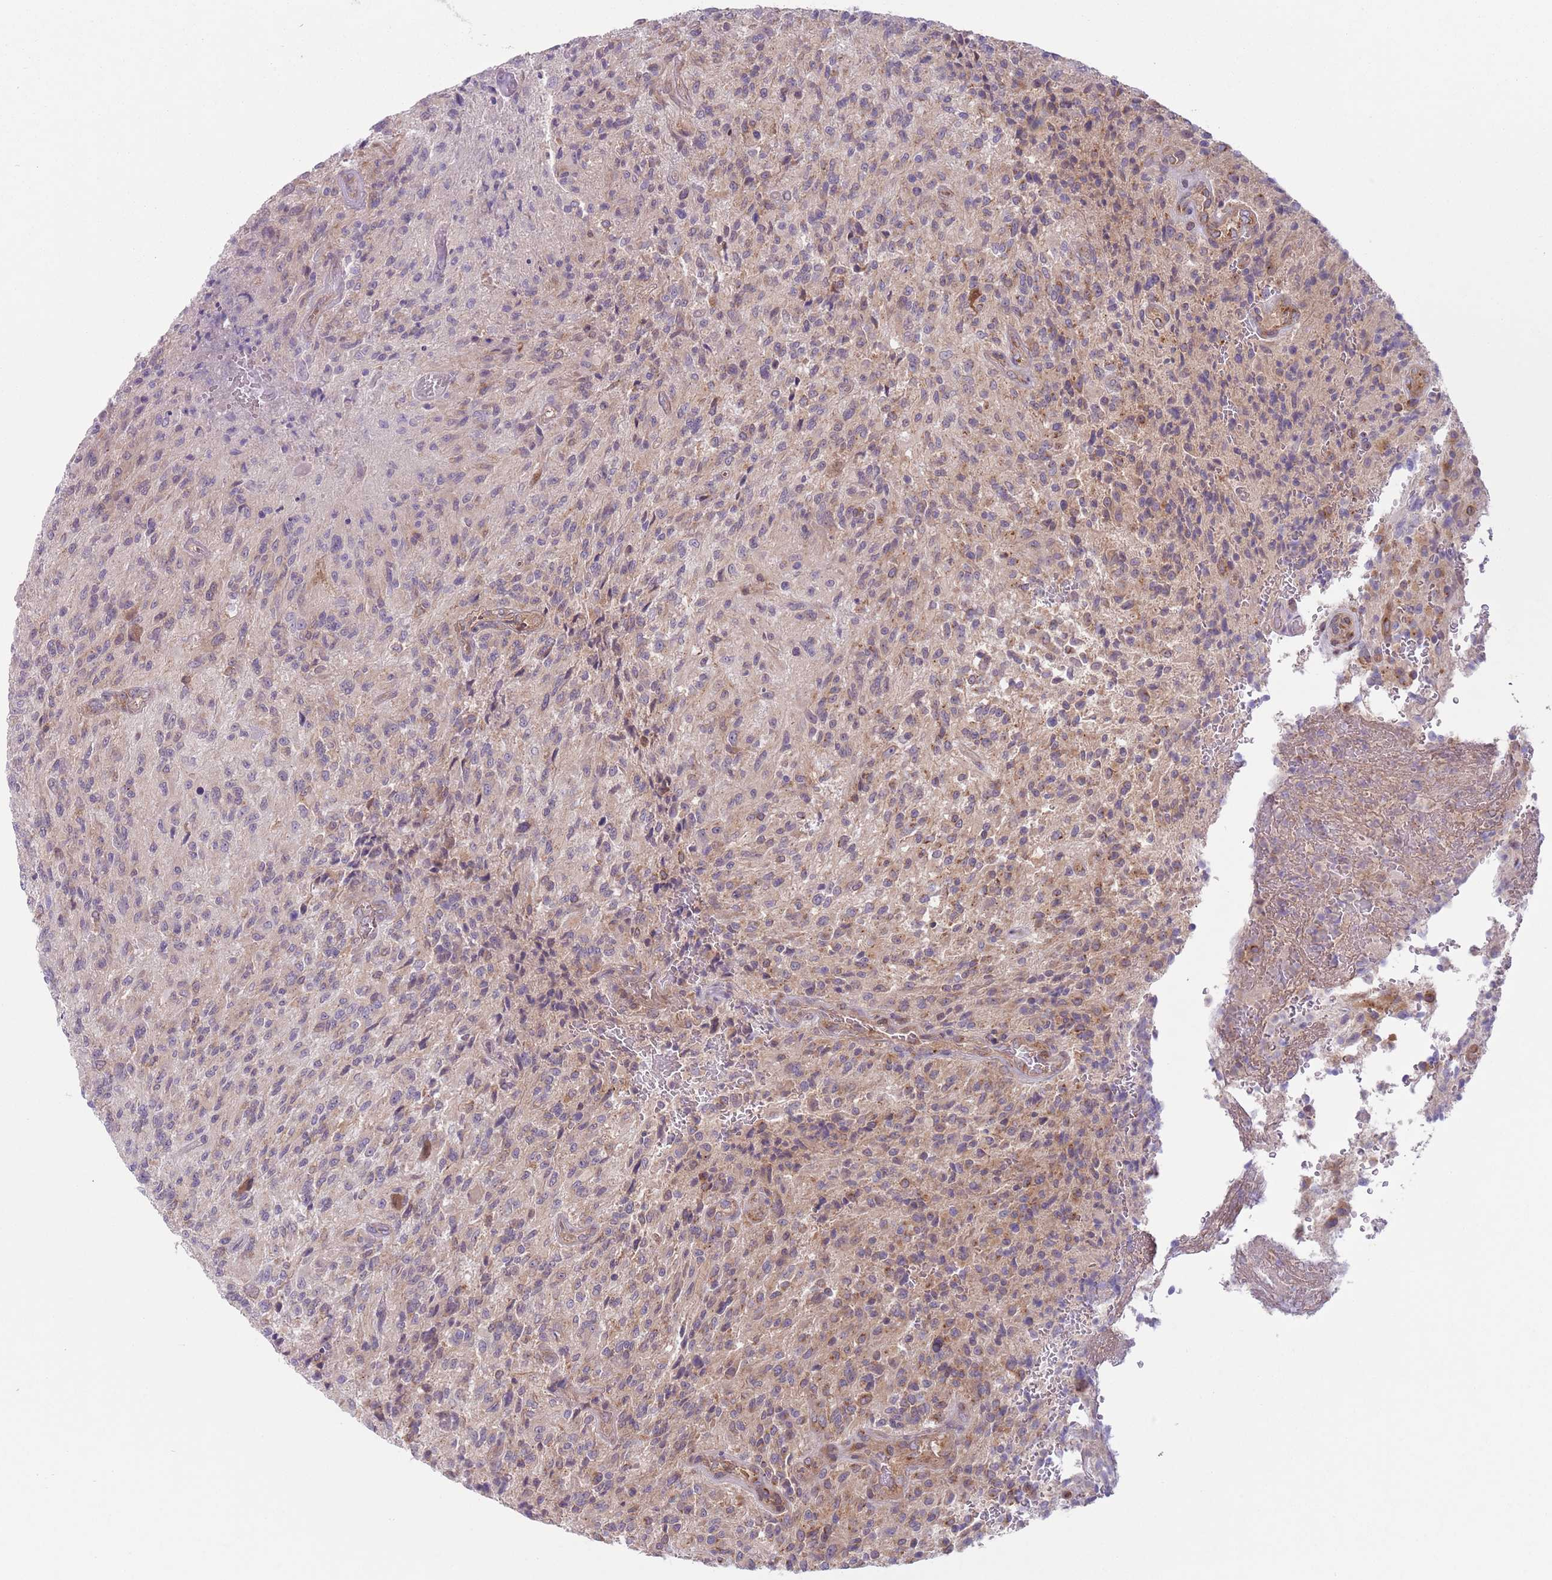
{"staining": {"intensity": "moderate", "quantity": "25%-75%", "location": "cytoplasmic/membranous"}, "tissue": "glioma", "cell_type": "Tumor cells", "image_type": "cancer", "snomed": [{"axis": "morphology", "description": "Normal tissue, NOS"}, {"axis": "morphology", "description": "Glioma, malignant, High grade"}, {"axis": "topography", "description": "Cerebral cortex"}], "caption": "There is medium levels of moderate cytoplasmic/membranous expression in tumor cells of glioma, as demonstrated by immunohistochemical staining (brown color).", "gene": "COPE", "patient": {"sex": "male", "age": 56}}